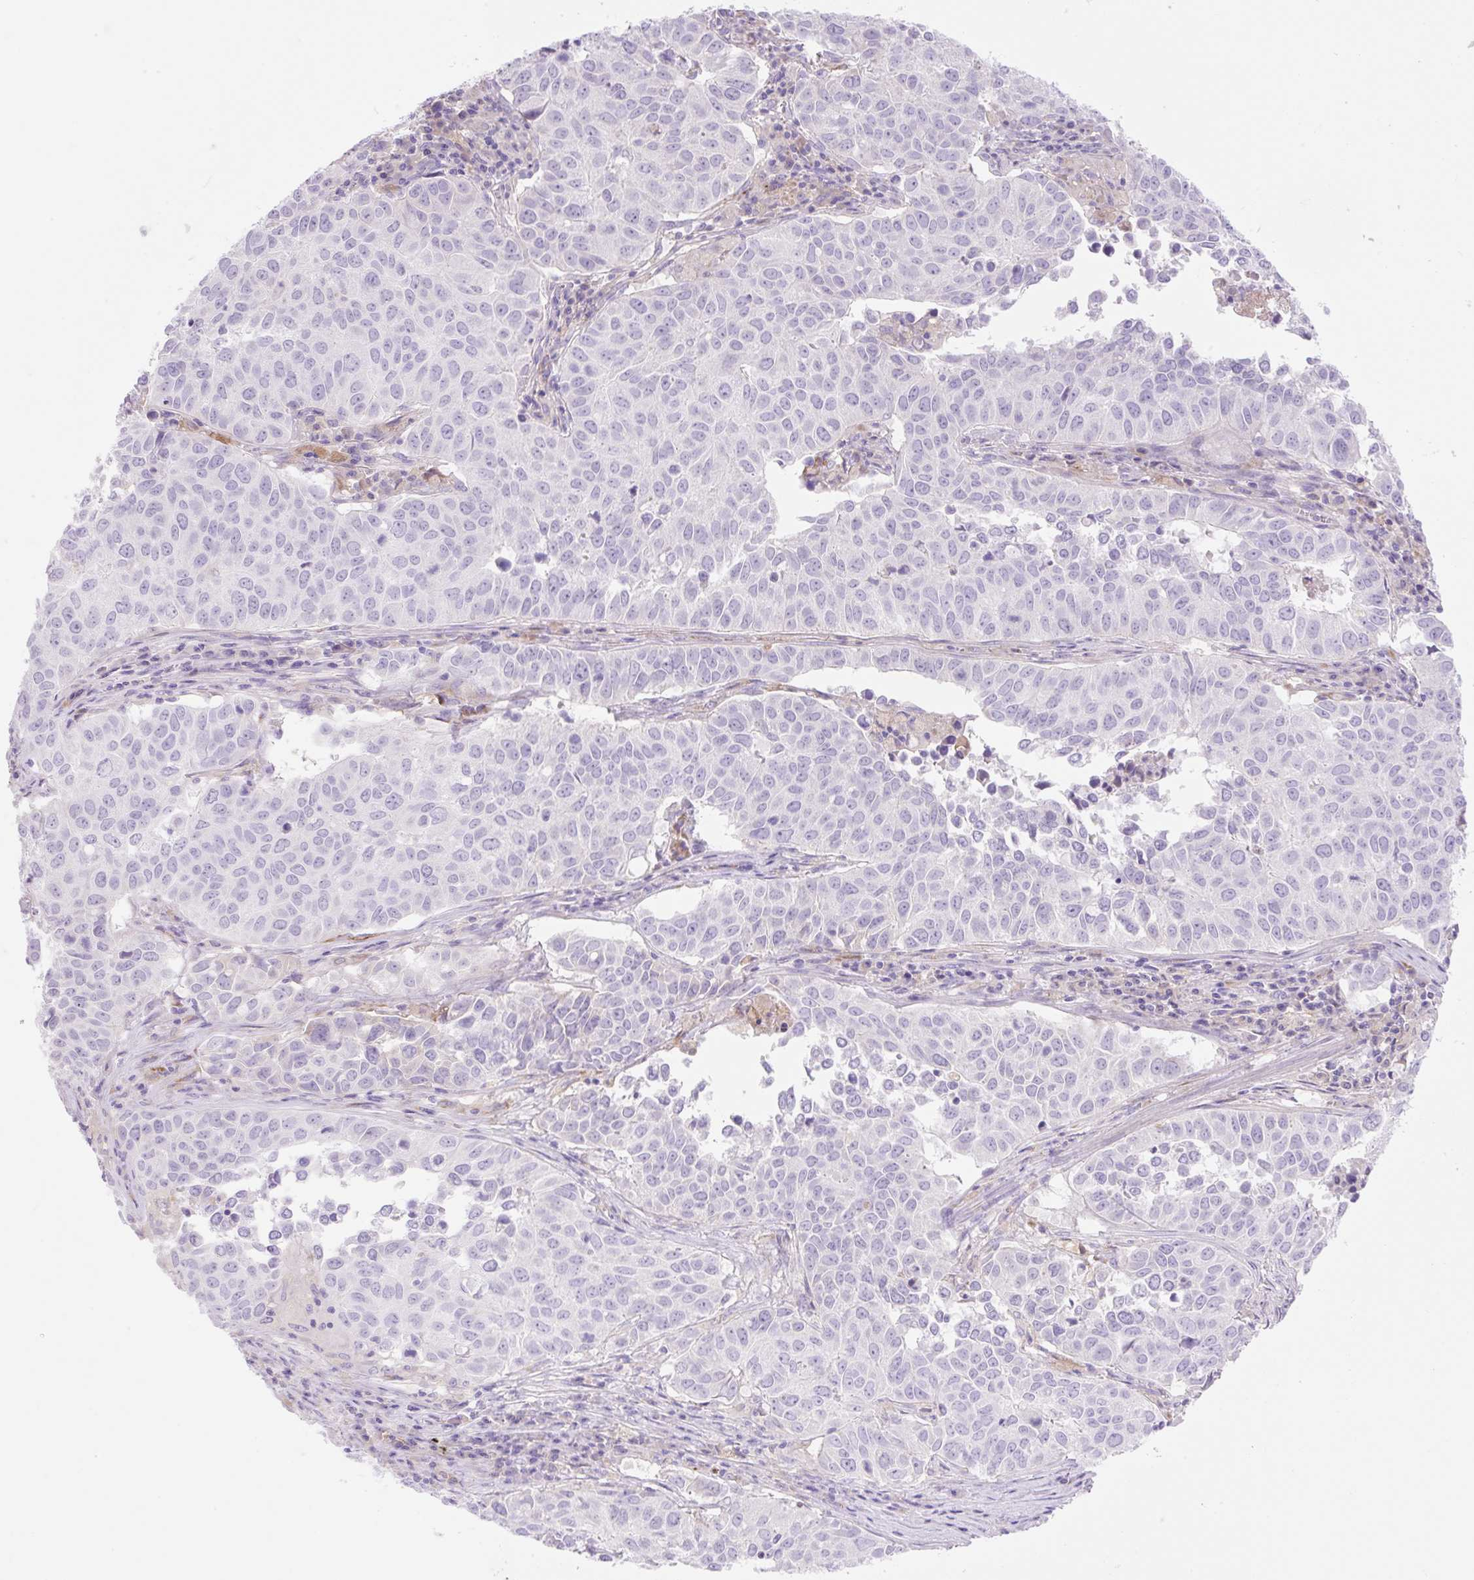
{"staining": {"intensity": "negative", "quantity": "none", "location": "none"}, "tissue": "lung cancer", "cell_type": "Tumor cells", "image_type": "cancer", "snomed": [{"axis": "morphology", "description": "Adenocarcinoma, NOS"}, {"axis": "topography", "description": "Lung"}], "caption": "This is an immunohistochemistry histopathology image of lung adenocarcinoma. There is no positivity in tumor cells.", "gene": "HEXA", "patient": {"sex": "female", "age": 50}}